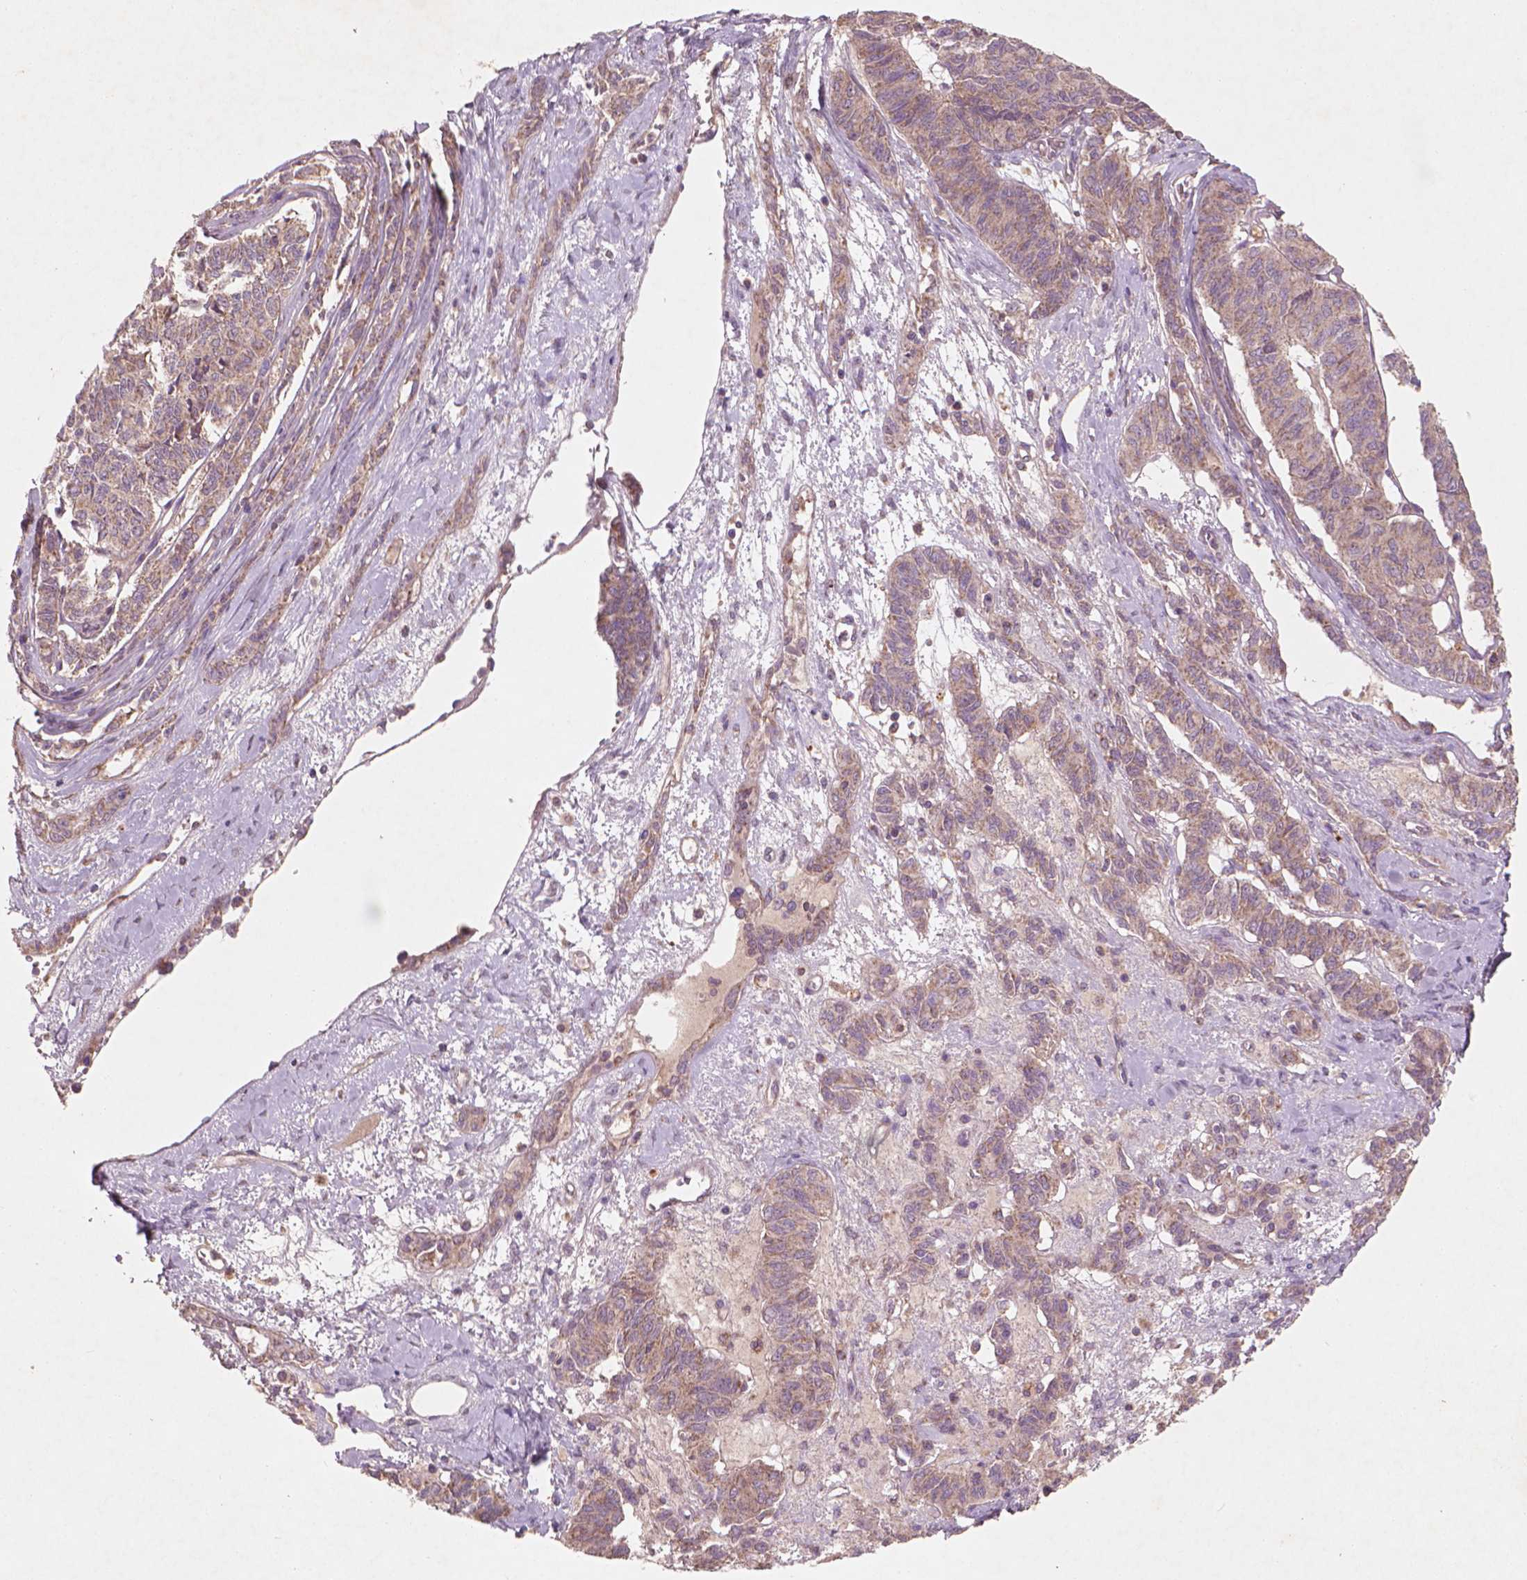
{"staining": {"intensity": "weak", "quantity": "25%-75%", "location": "cytoplasmic/membranous"}, "tissue": "ovarian cancer", "cell_type": "Tumor cells", "image_type": "cancer", "snomed": [{"axis": "morphology", "description": "Carcinoma, endometroid"}, {"axis": "topography", "description": "Ovary"}], "caption": "A brown stain highlights weak cytoplasmic/membranous staining of a protein in ovarian cancer tumor cells. The staining was performed using DAB, with brown indicating positive protein expression. Nuclei are stained blue with hematoxylin.", "gene": "NLRX1", "patient": {"sex": "female", "age": 80}}